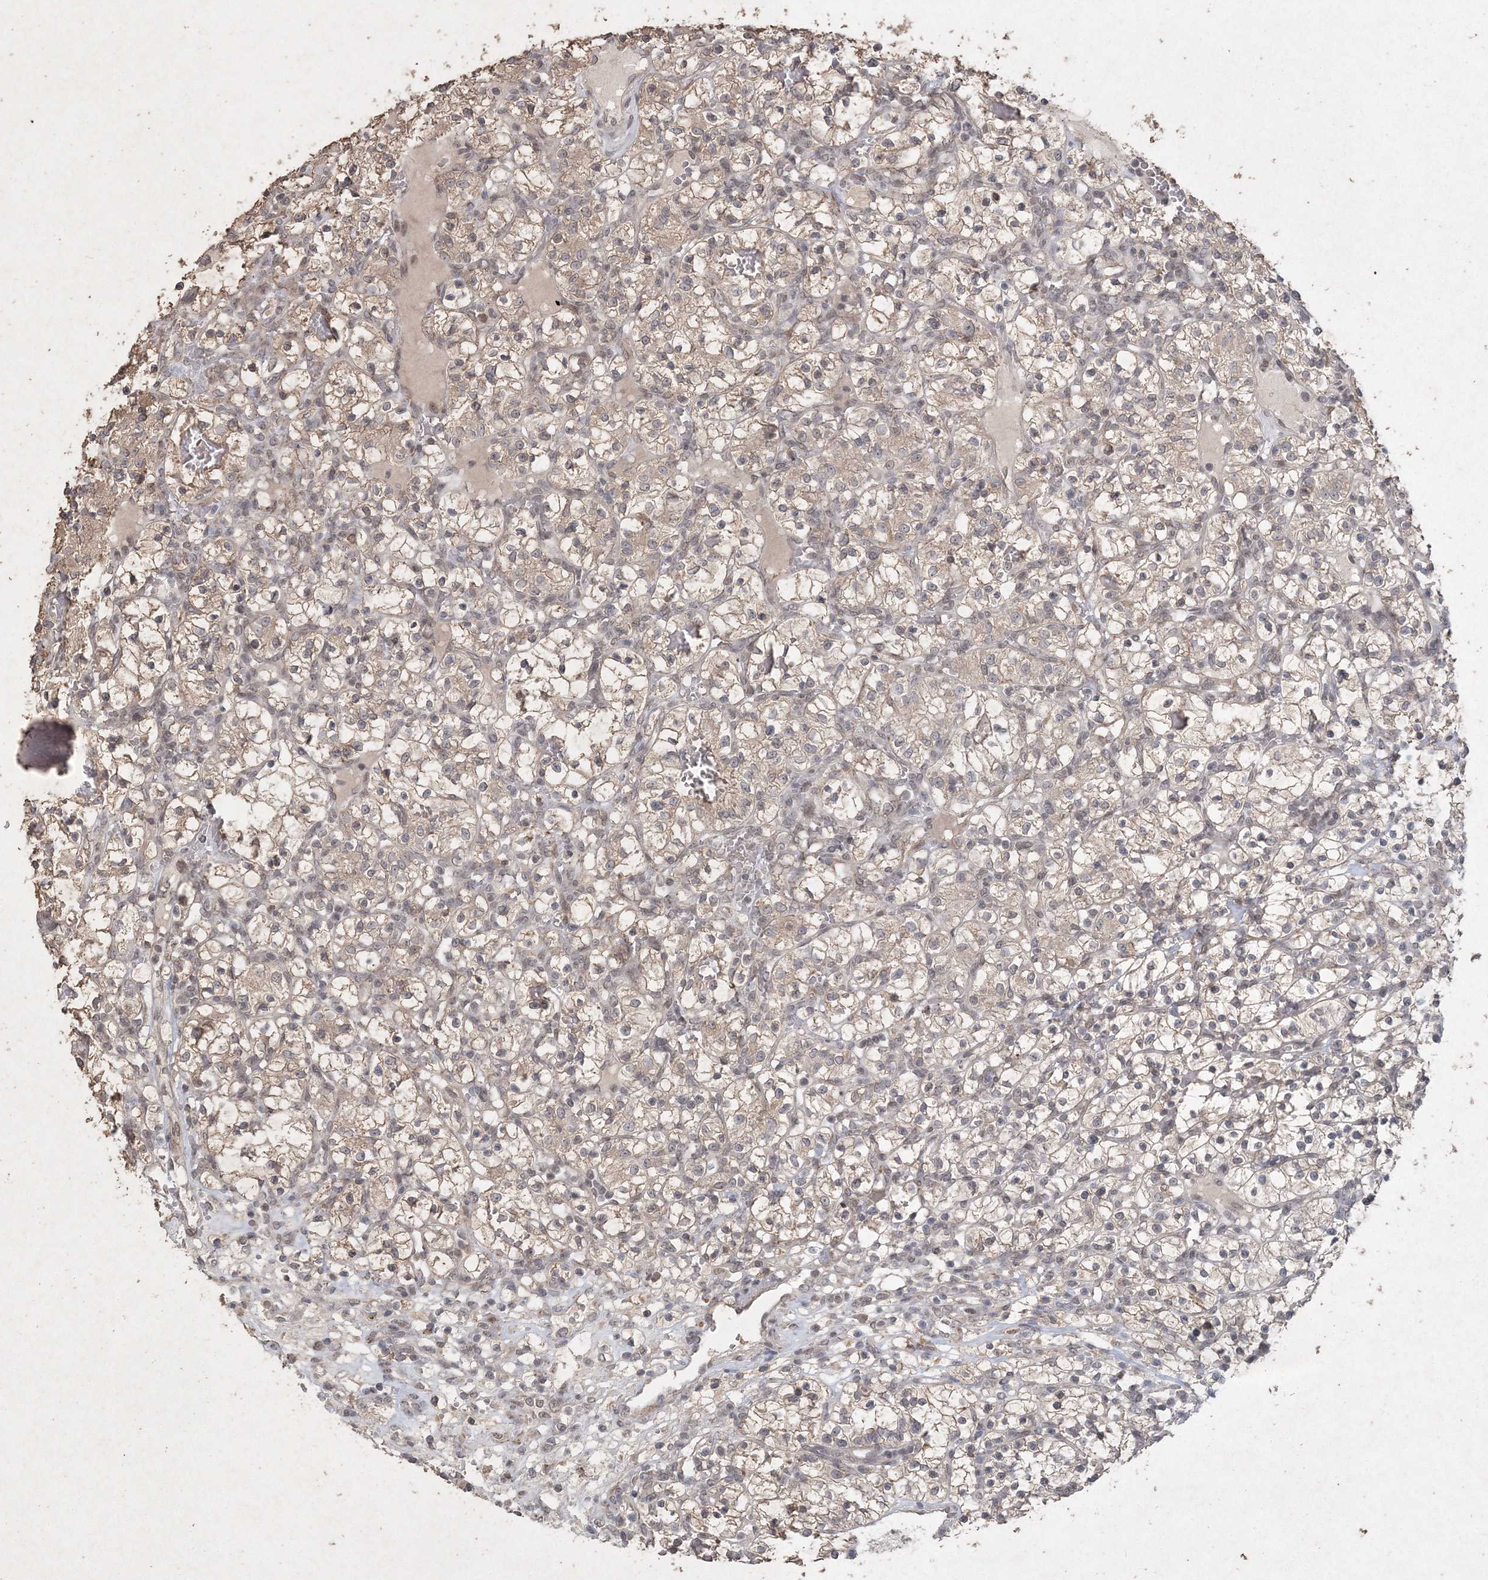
{"staining": {"intensity": "weak", "quantity": ">75%", "location": "cytoplasmic/membranous"}, "tissue": "renal cancer", "cell_type": "Tumor cells", "image_type": "cancer", "snomed": [{"axis": "morphology", "description": "Adenocarcinoma, NOS"}, {"axis": "topography", "description": "Kidney"}], "caption": "About >75% of tumor cells in renal cancer display weak cytoplasmic/membranous protein expression as visualized by brown immunohistochemical staining.", "gene": "UIMC1", "patient": {"sex": "female", "age": 57}}